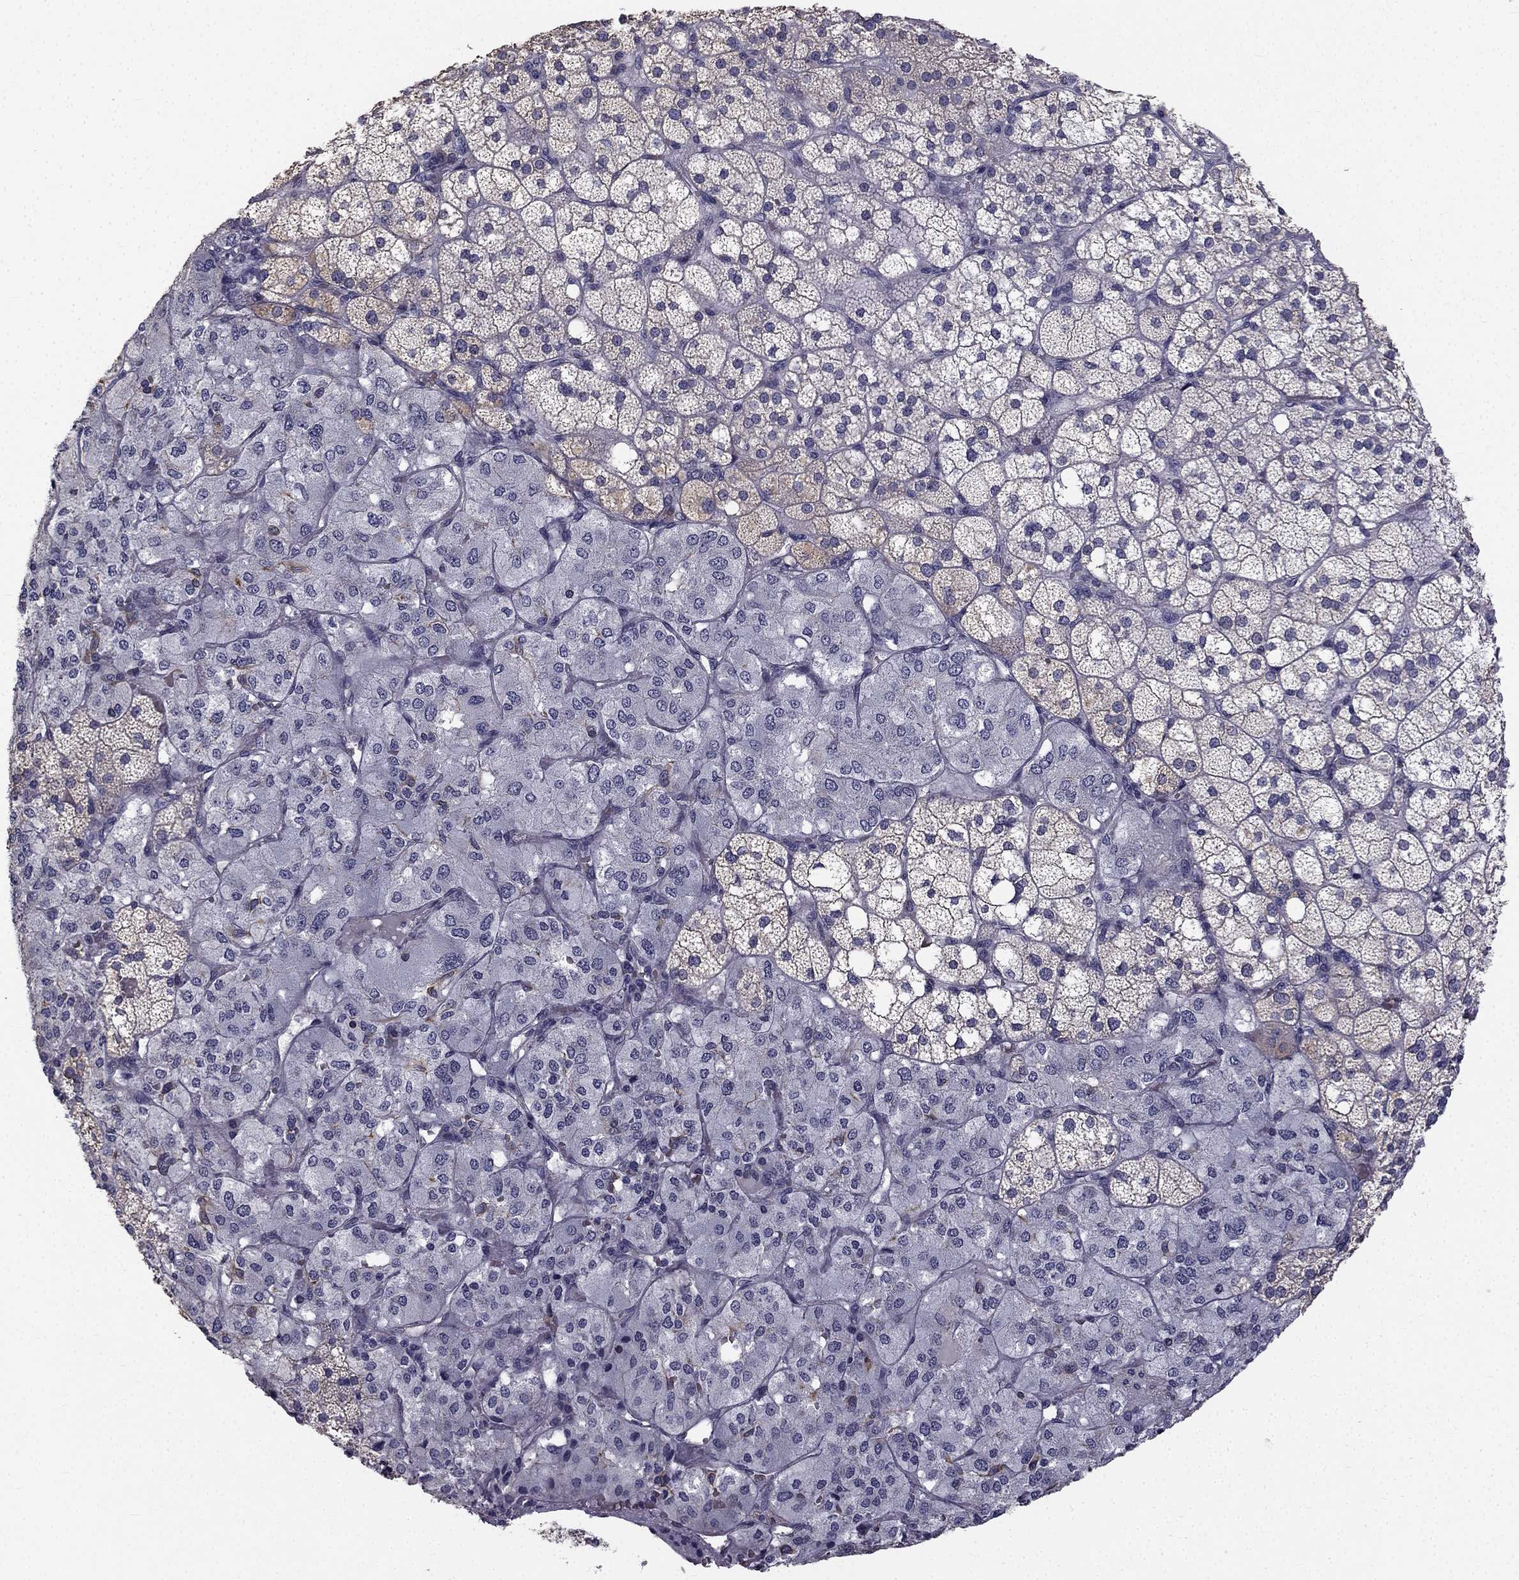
{"staining": {"intensity": "negative", "quantity": "none", "location": "none"}, "tissue": "adrenal gland", "cell_type": "Glandular cells", "image_type": "normal", "snomed": [{"axis": "morphology", "description": "Normal tissue, NOS"}, {"axis": "topography", "description": "Adrenal gland"}], "caption": "IHC micrograph of unremarkable adrenal gland: adrenal gland stained with DAB exhibits no significant protein expression in glandular cells.", "gene": "CCDC40", "patient": {"sex": "male", "age": 53}}